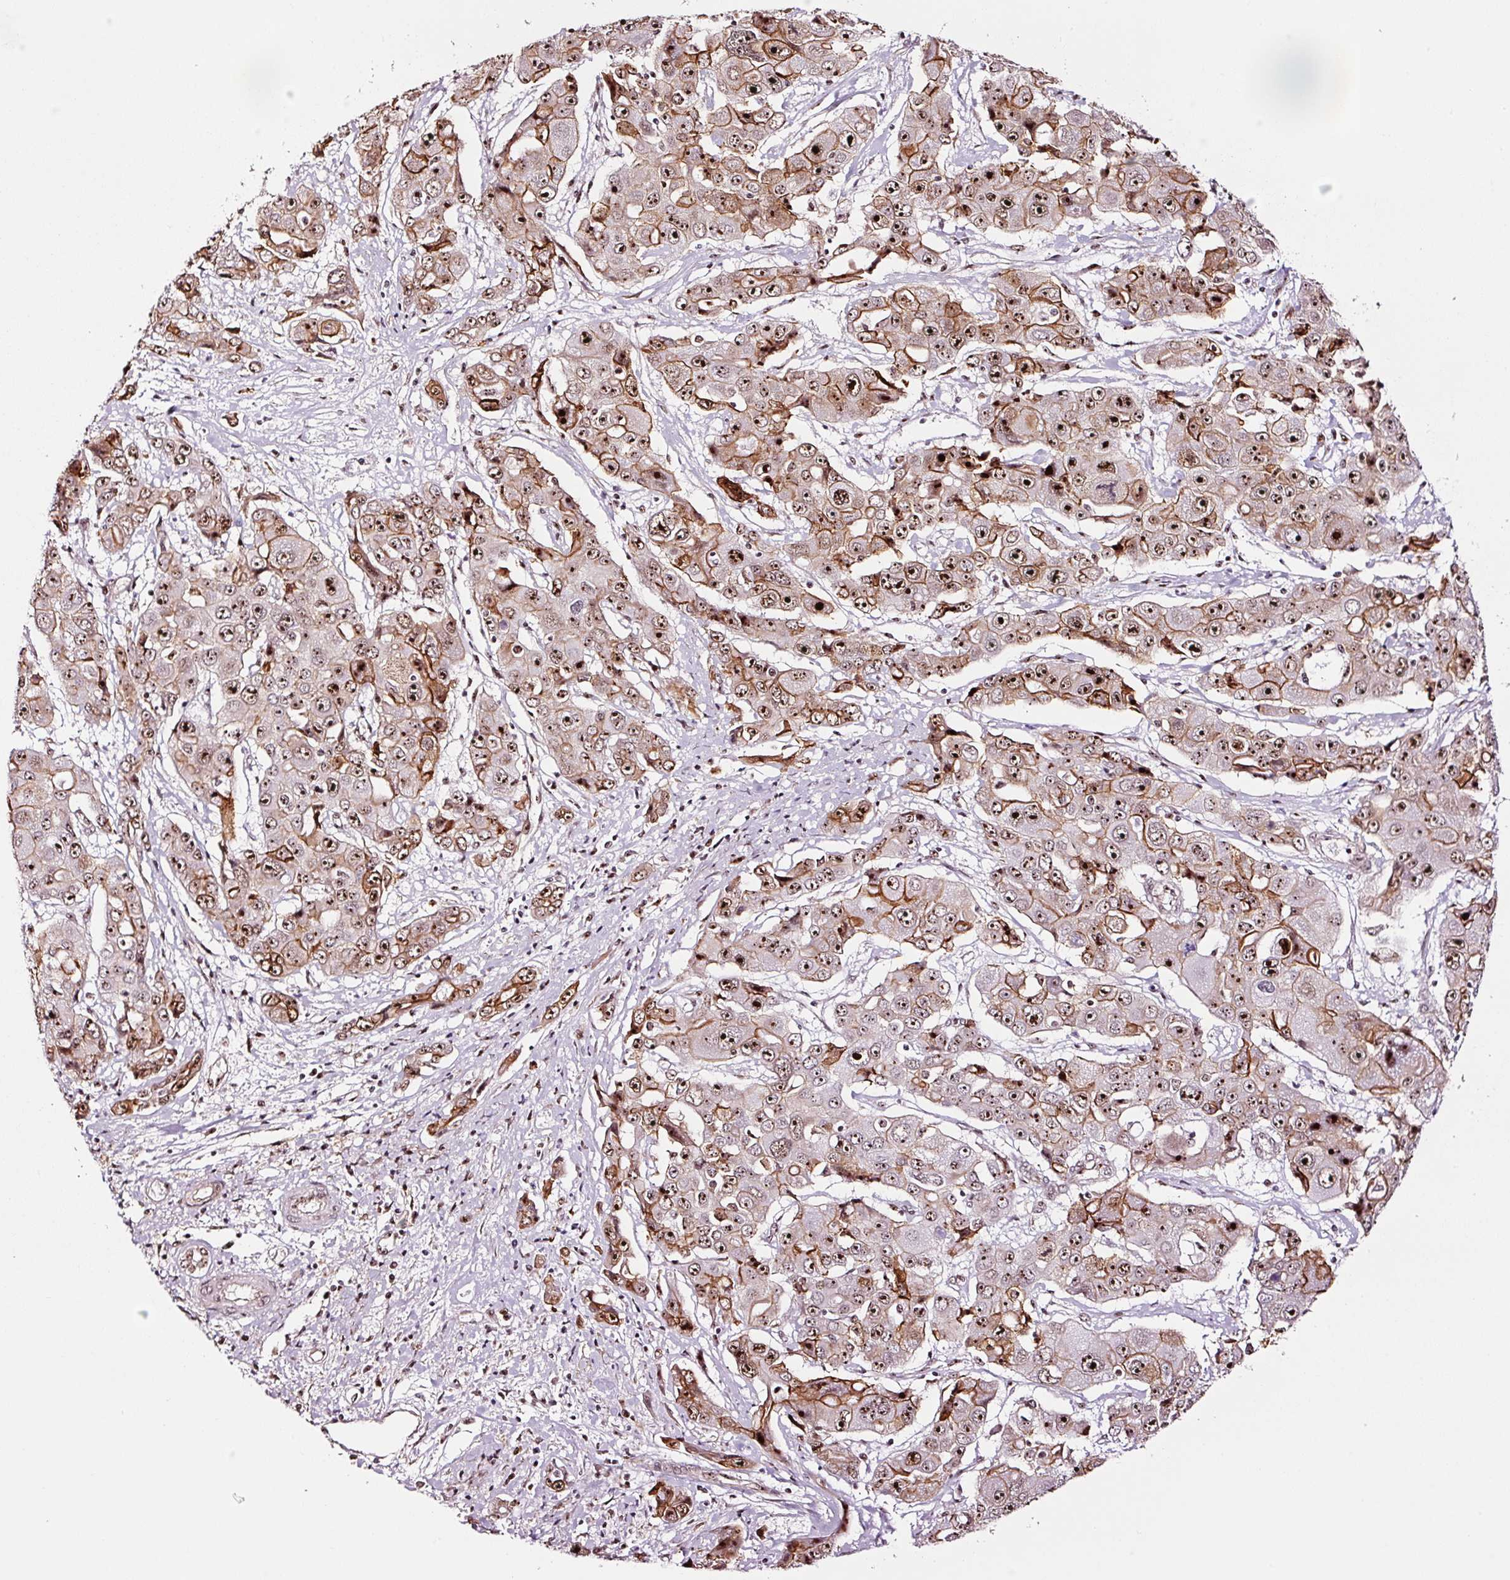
{"staining": {"intensity": "strong", "quantity": ">75%", "location": "cytoplasmic/membranous,nuclear"}, "tissue": "liver cancer", "cell_type": "Tumor cells", "image_type": "cancer", "snomed": [{"axis": "morphology", "description": "Cholangiocarcinoma"}, {"axis": "topography", "description": "Liver"}], "caption": "This is a photomicrograph of immunohistochemistry (IHC) staining of liver cancer (cholangiocarcinoma), which shows strong positivity in the cytoplasmic/membranous and nuclear of tumor cells.", "gene": "GNL3", "patient": {"sex": "male", "age": 67}}